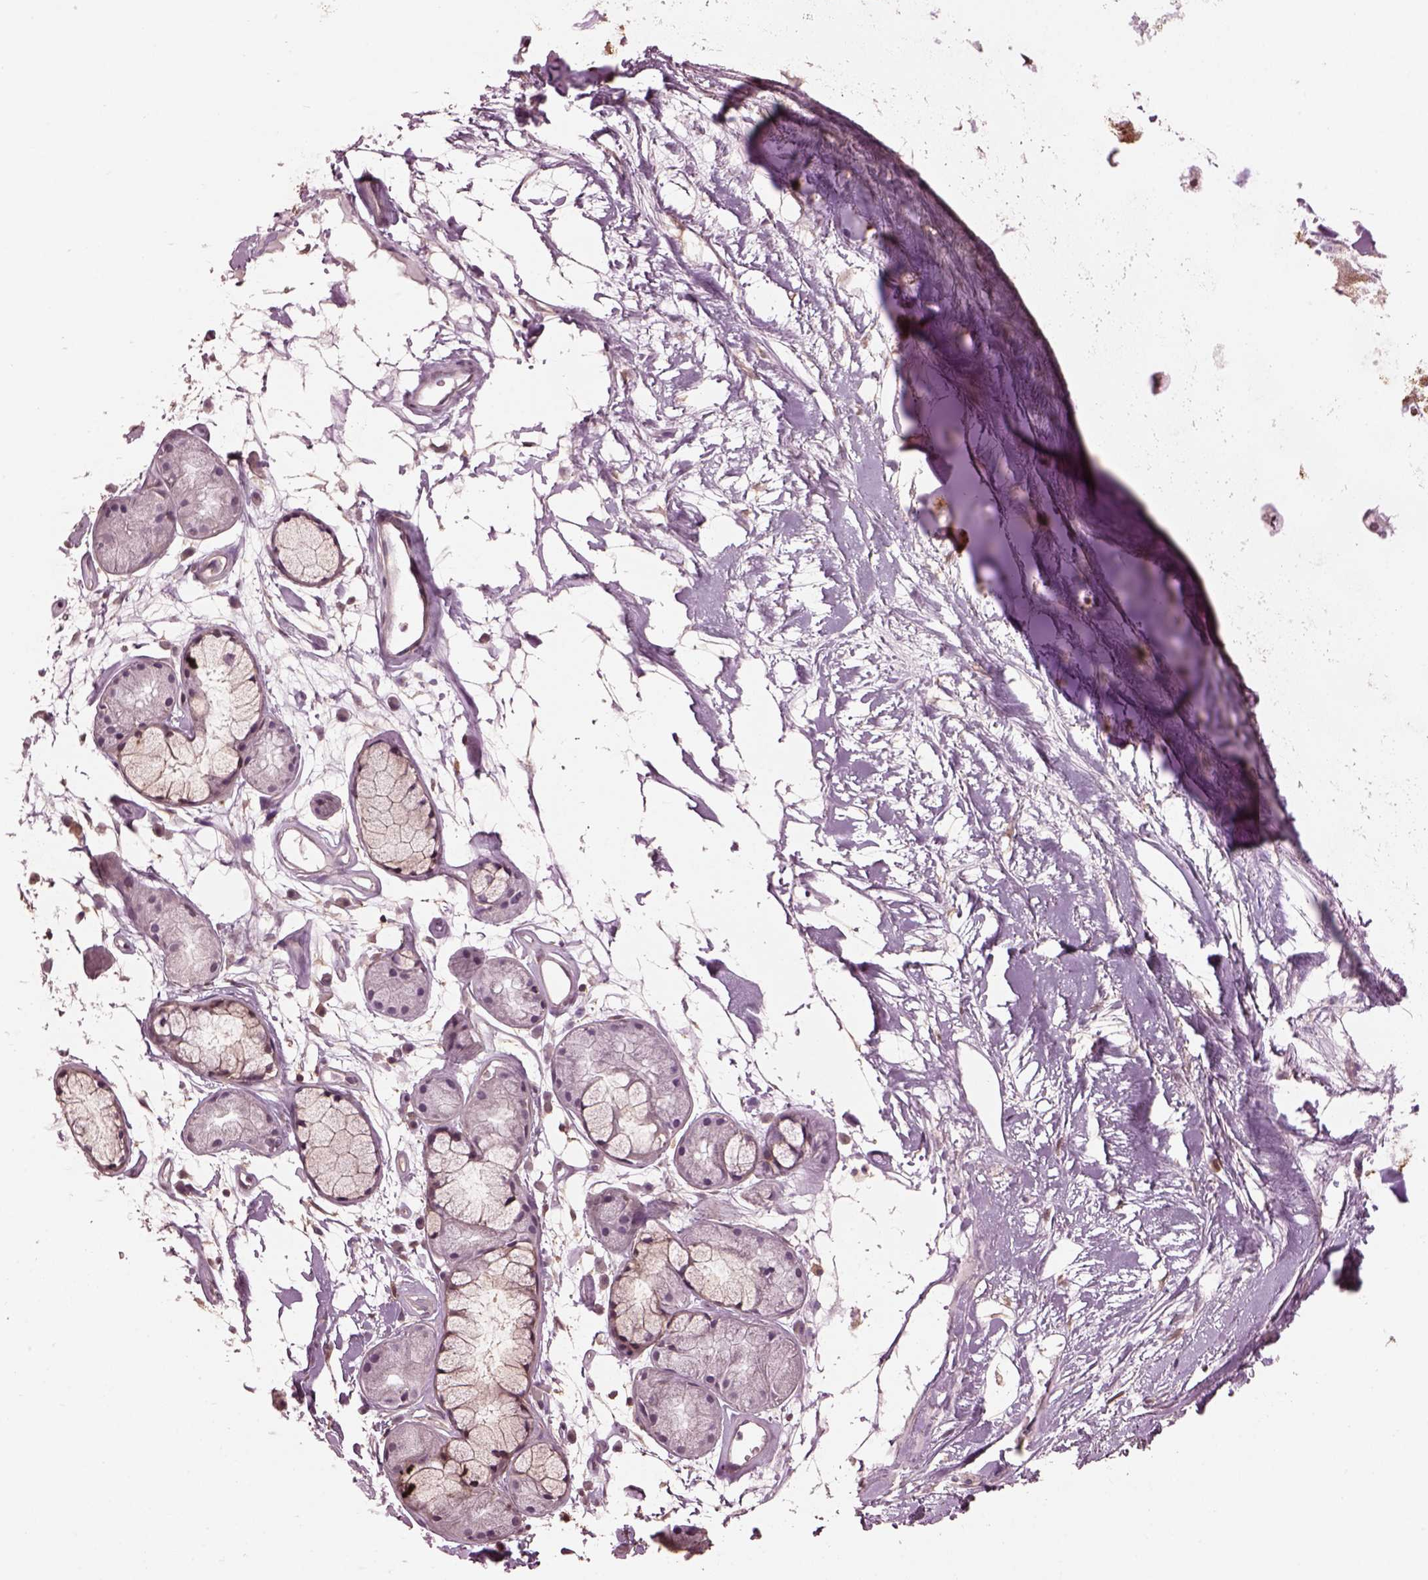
{"staining": {"intensity": "negative", "quantity": "none", "location": "none"}, "tissue": "adipose tissue", "cell_type": "Adipocytes", "image_type": "normal", "snomed": [{"axis": "morphology", "description": "Normal tissue, NOS"}, {"axis": "morphology", "description": "Squamous cell carcinoma, NOS"}, {"axis": "topography", "description": "Cartilage tissue"}, {"axis": "topography", "description": "Lung"}], "caption": "Immunohistochemistry micrograph of normal adipose tissue stained for a protein (brown), which displays no staining in adipocytes. Nuclei are stained in blue.", "gene": "SRI", "patient": {"sex": "male", "age": 66}}